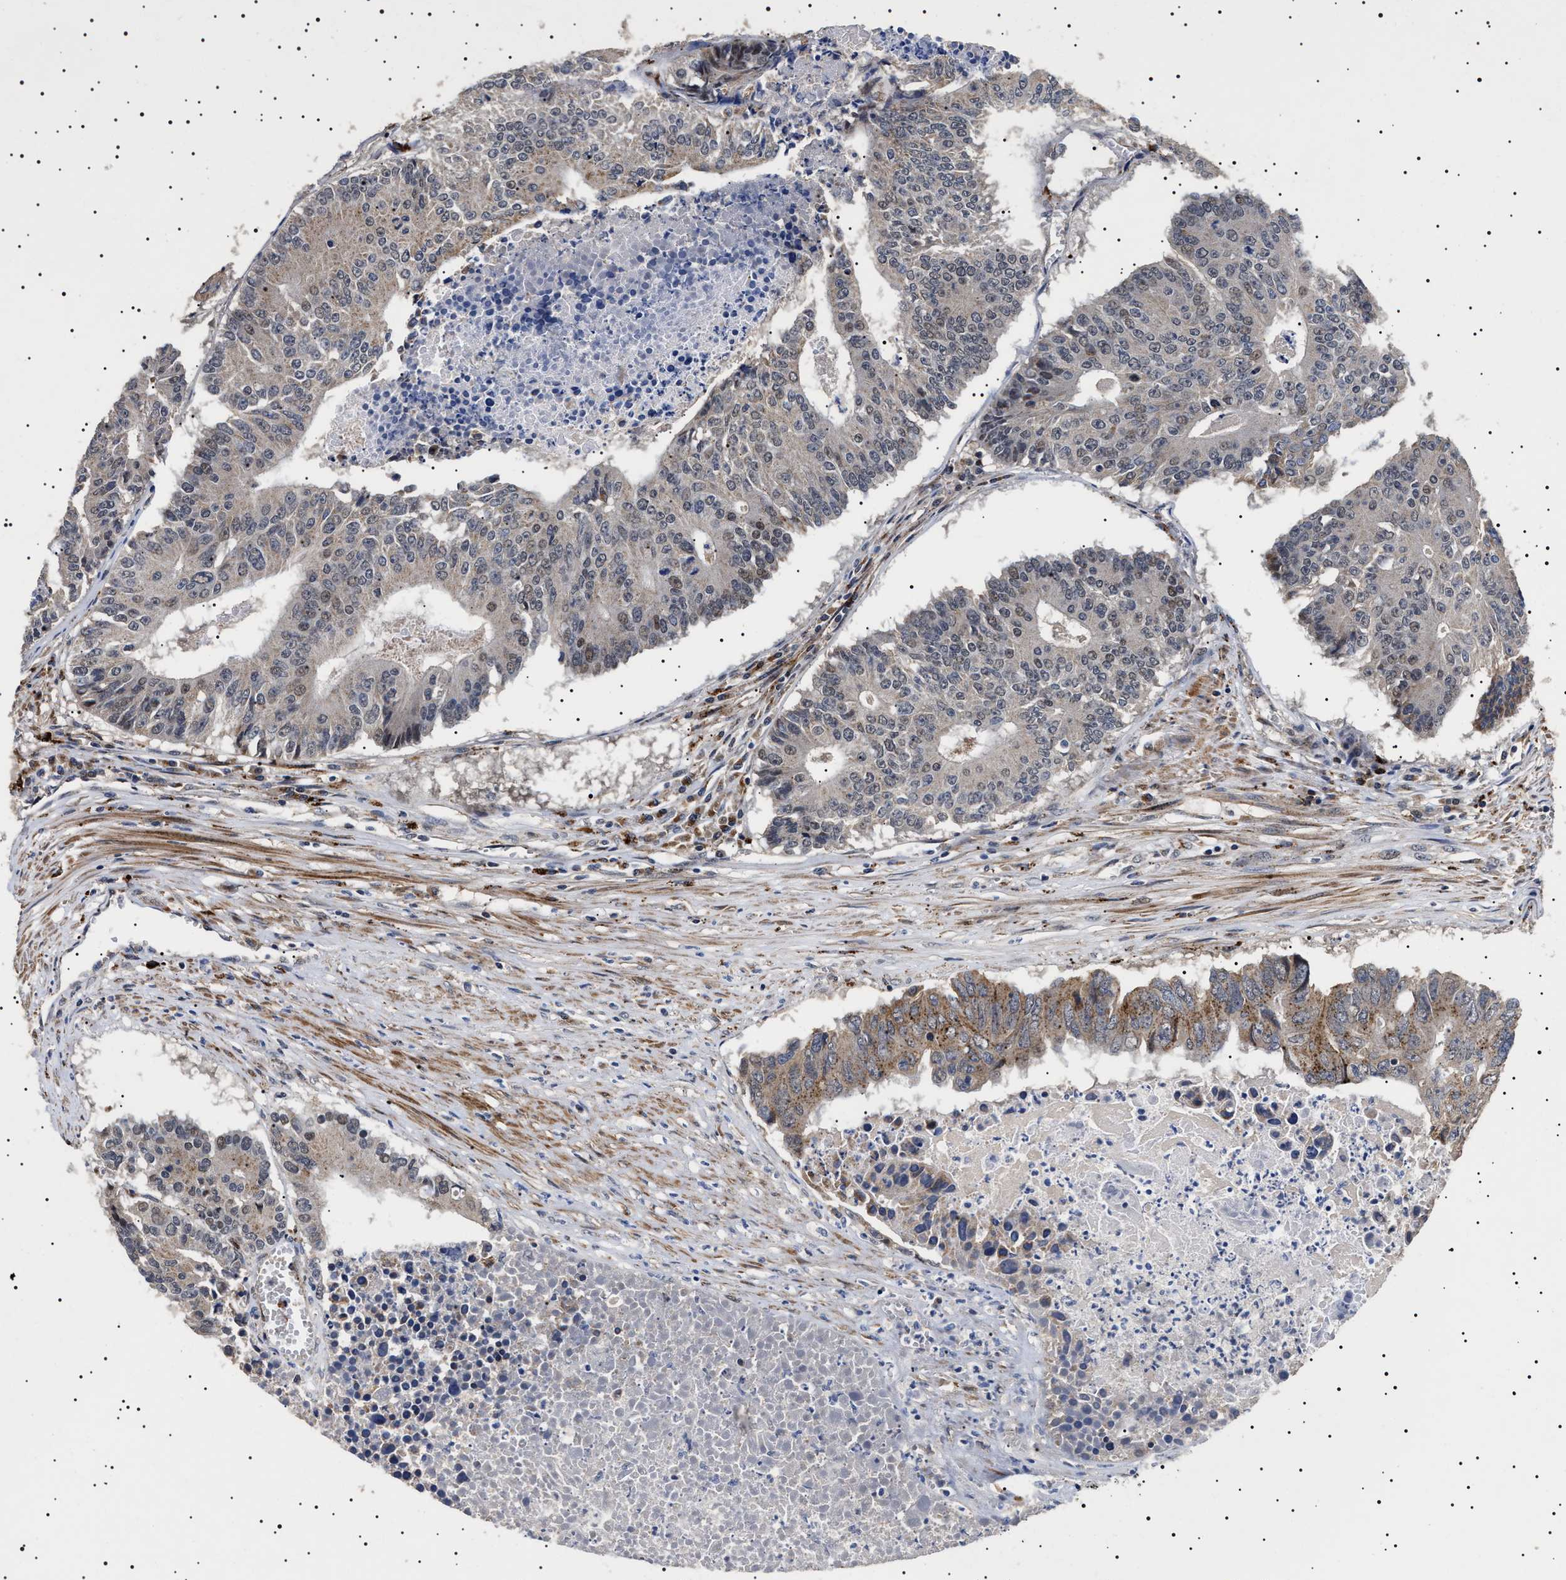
{"staining": {"intensity": "weak", "quantity": "<25%", "location": "cytoplasmic/membranous"}, "tissue": "colorectal cancer", "cell_type": "Tumor cells", "image_type": "cancer", "snomed": [{"axis": "morphology", "description": "Adenocarcinoma, NOS"}, {"axis": "topography", "description": "Colon"}], "caption": "Protein analysis of colorectal adenocarcinoma displays no significant positivity in tumor cells.", "gene": "RAB34", "patient": {"sex": "male", "age": 87}}